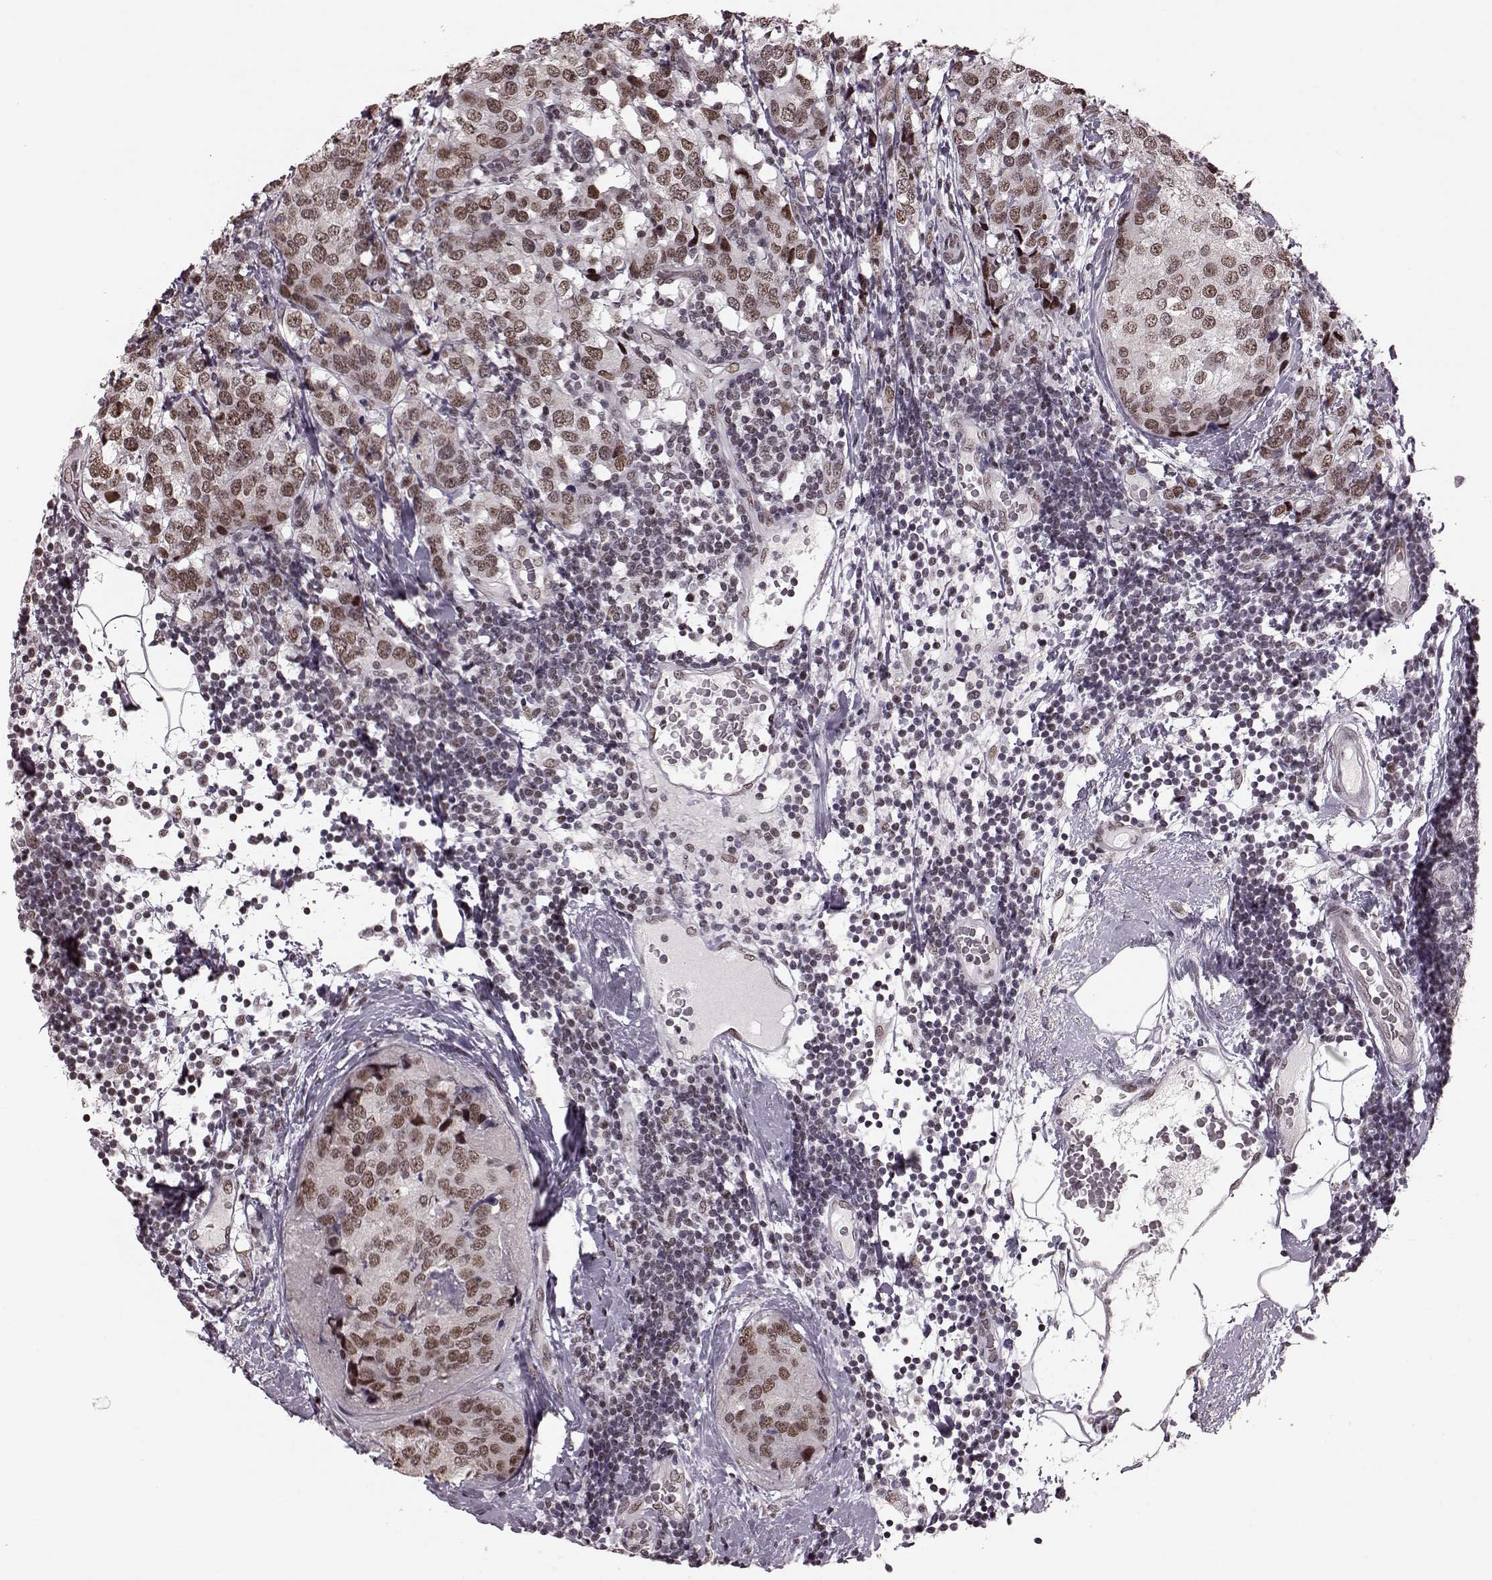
{"staining": {"intensity": "moderate", "quantity": ">75%", "location": "nuclear"}, "tissue": "breast cancer", "cell_type": "Tumor cells", "image_type": "cancer", "snomed": [{"axis": "morphology", "description": "Lobular carcinoma"}, {"axis": "topography", "description": "Breast"}], "caption": "Lobular carcinoma (breast) stained with DAB (3,3'-diaminobenzidine) immunohistochemistry (IHC) exhibits medium levels of moderate nuclear expression in approximately >75% of tumor cells. (DAB IHC, brown staining for protein, blue staining for nuclei).", "gene": "NR2C1", "patient": {"sex": "female", "age": 59}}